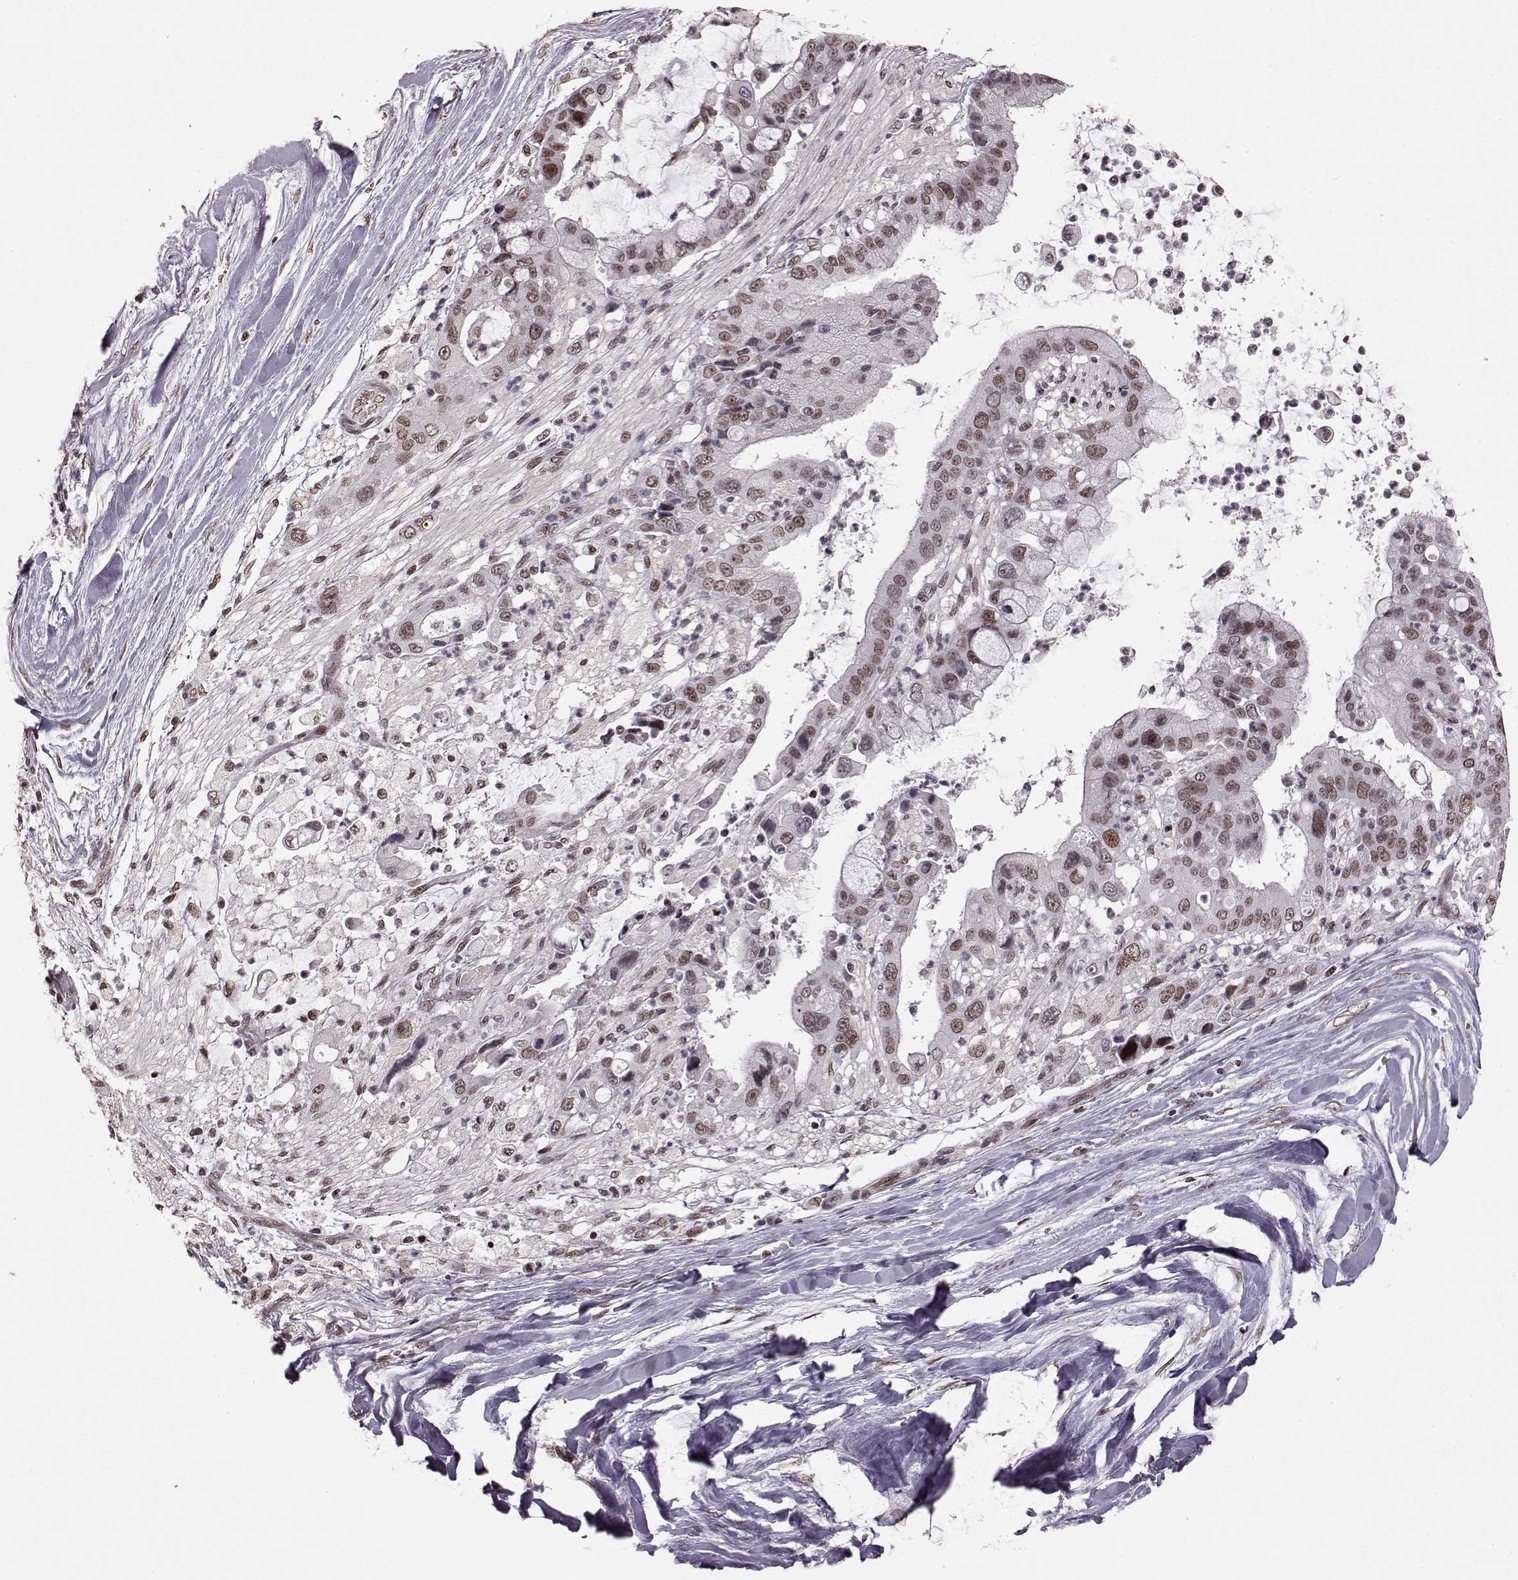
{"staining": {"intensity": "weak", "quantity": ">75%", "location": "nuclear"}, "tissue": "liver cancer", "cell_type": "Tumor cells", "image_type": "cancer", "snomed": [{"axis": "morphology", "description": "Cholangiocarcinoma"}, {"axis": "topography", "description": "Liver"}], "caption": "Tumor cells exhibit low levels of weak nuclear positivity in approximately >75% of cells in liver cancer (cholangiocarcinoma).", "gene": "RRAGD", "patient": {"sex": "female", "age": 54}}